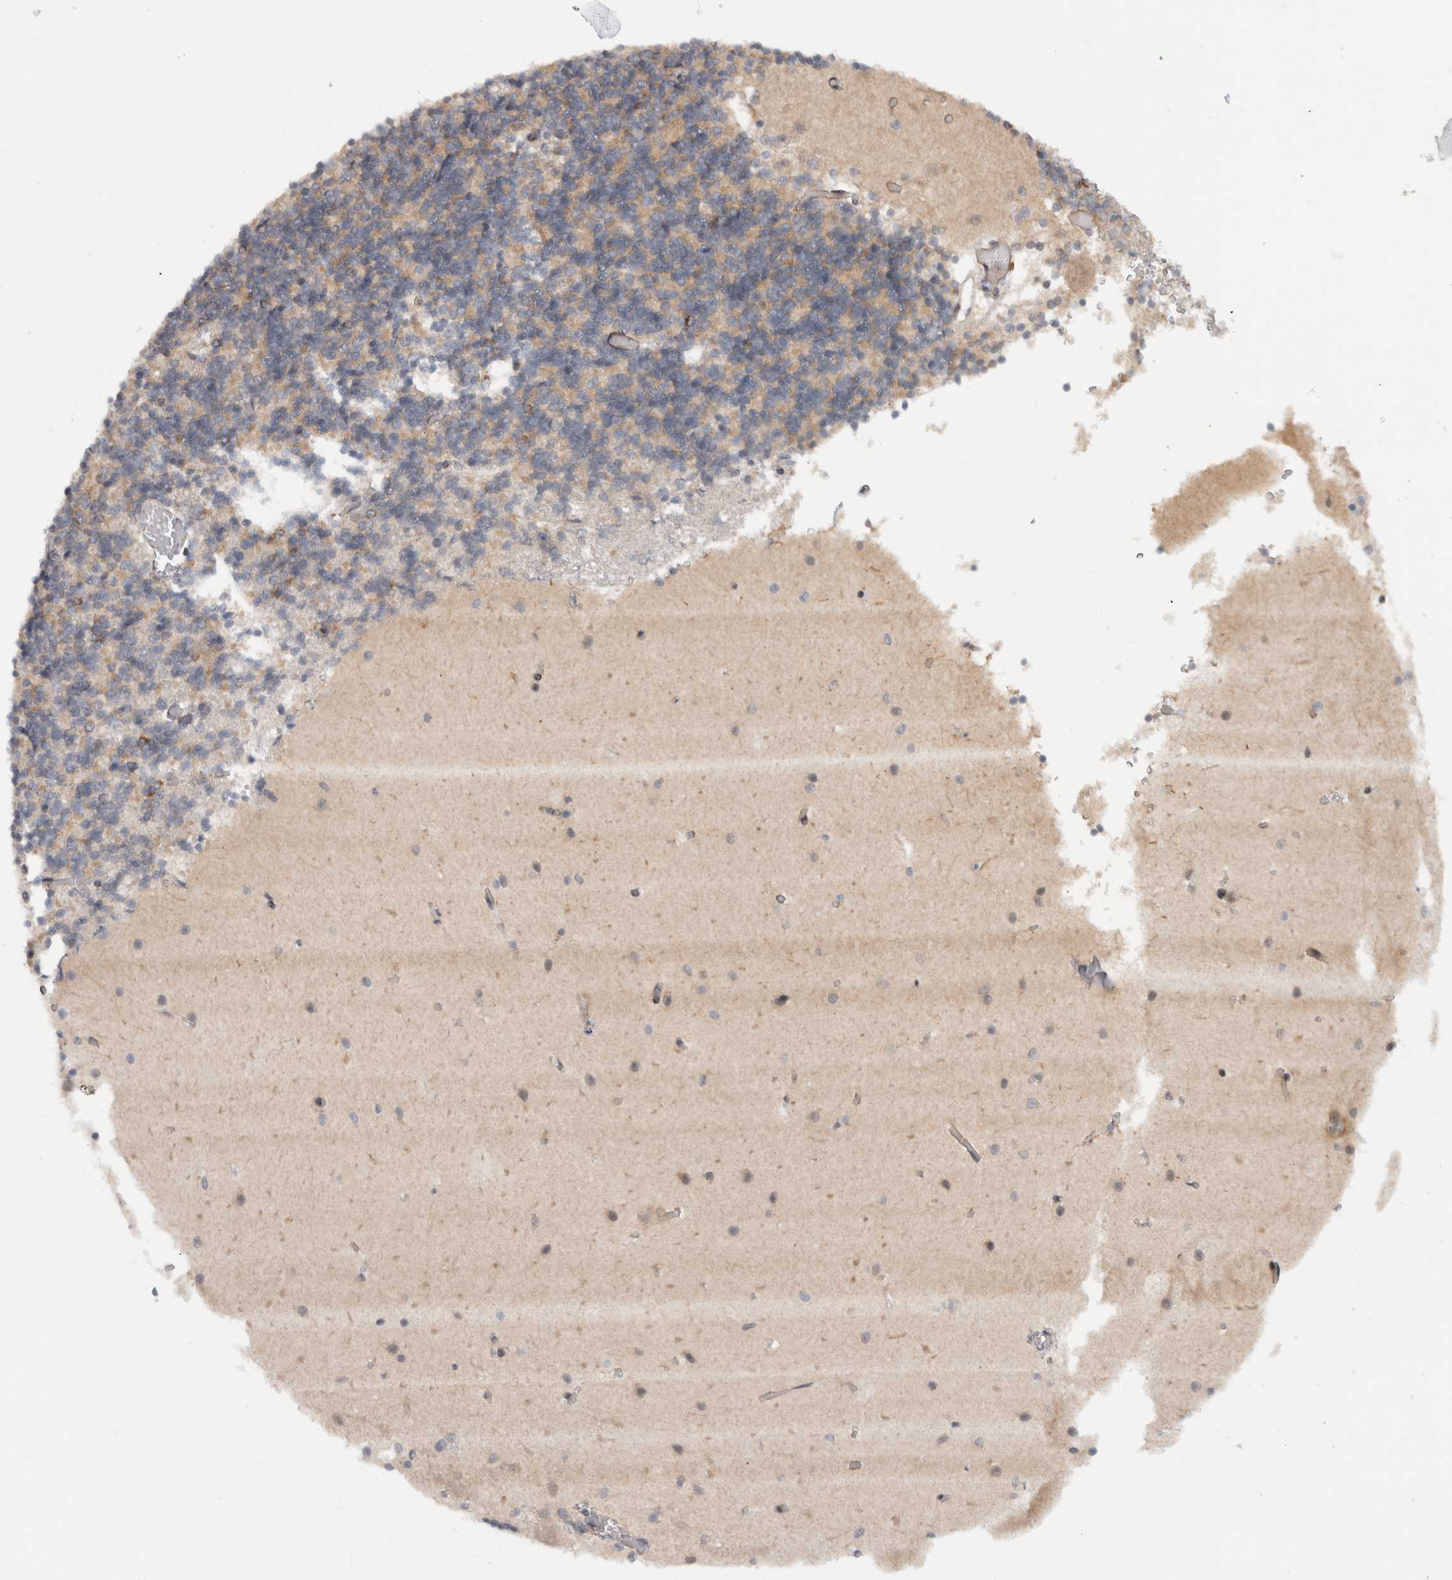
{"staining": {"intensity": "weak", "quantity": "25%-75%", "location": "cytoplasmic/membranous"}, "tissue": "cerebellum", "cell_type": "Cells in granular layer", "image_type": "normal", "snomed": [{"axis": "morphology", "description": "Normal tissue, NOS"}, {"axis": "topography", "description": "Cerebellum"}], "caption": "Cells in granular layer demonstrate low levels of weak cytoplasmic/membranous positivity in approximately 25%-75% of cells in normal cerebellum. The staining was performed using DAB to visualize the protein expression in brown, while the nuclei were stained in blue with hematoxylin (Magnification: 20x).", "gene": "CMC2", "patient": {"sex": "male", "age": 37}}